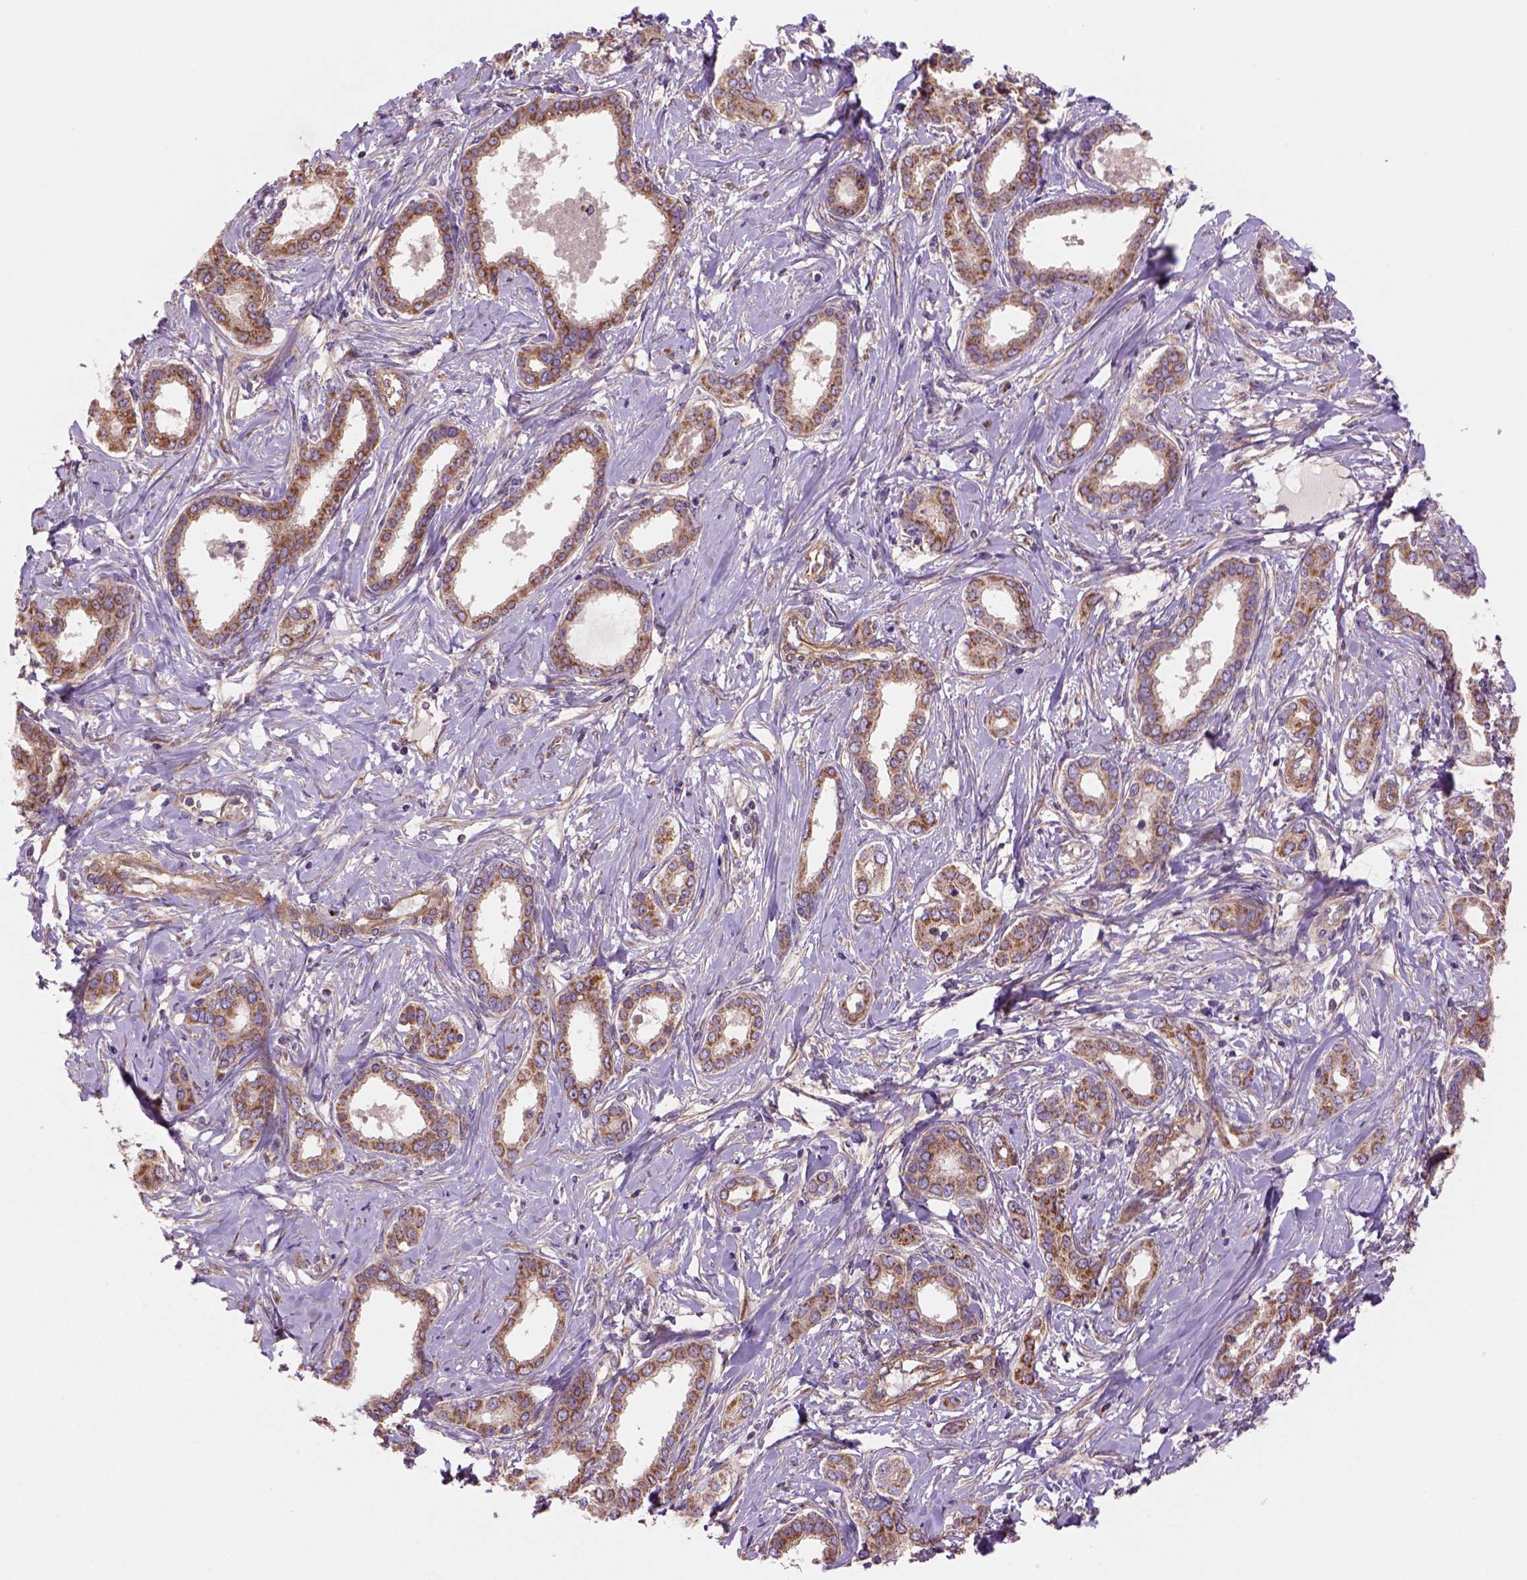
{"staining": {"intensity": "moderate", "quantity": "25%-75%", "location": "cytoplasmic/membranous"}, "tissue": "liver cancer", "cell_type": "Tumor cells", "image_type": "cancer", "snomed": [{"axis": "morphology", "description": "Cholangiocarcinoma"}, {"axis": "topography", "description": "Liver"}], "caption": "Immunohistochemical staining of liver cholangiocarcinoma demonstrates moderate cytoplasmic/membranous protein positivity in about 25%-75% of tumor cells.", "gene": "WARS2", "patient": {"sex": "female", "age": 47}}